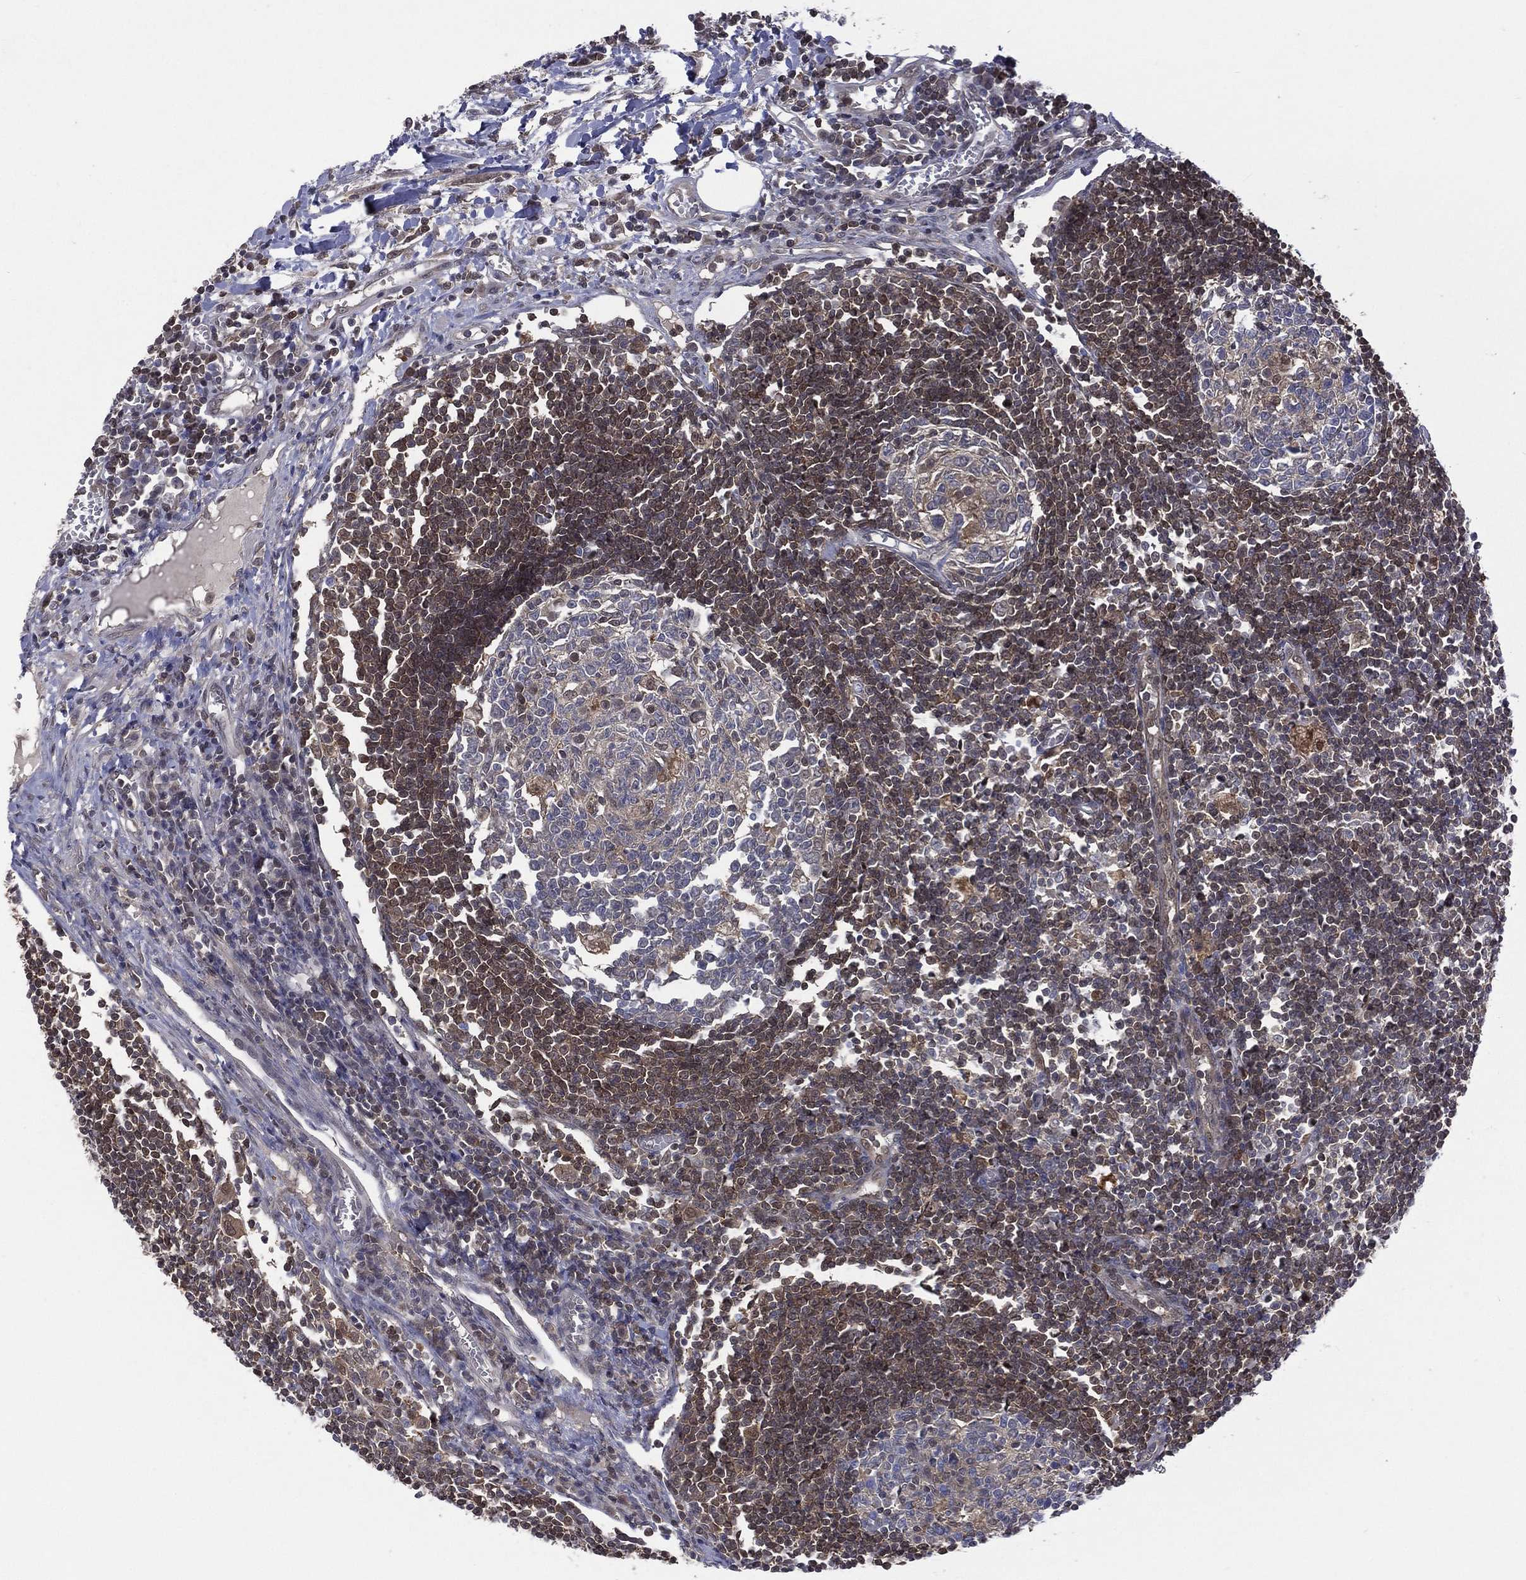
{"staining": {"intensity": "moderate", "quantity": "<25%", "location": "nuclear"}, "tissue": "lymph node", "cell_type": "Germinal center cells", "image_type": "normal", "snomed": [{"axis": "morphology", "description": "Normal tissue, NOS"}, {"axis": "morphology", "description": "Adenocarcinoma, NOS"}, {"axis": "topography", "description": "Lymph node"}, {"axis": "topography", "description": "Pancreas"}], "caption": "Brown immunohistochemical staining in unremarkable lymph node reveals moderate nuclear expression in approximately <25% of germinal center cells. (IHC, brightfield microscopy, high magnification).", "gene": "MTAP", "patient": {"sex": "female", "age": 58}}